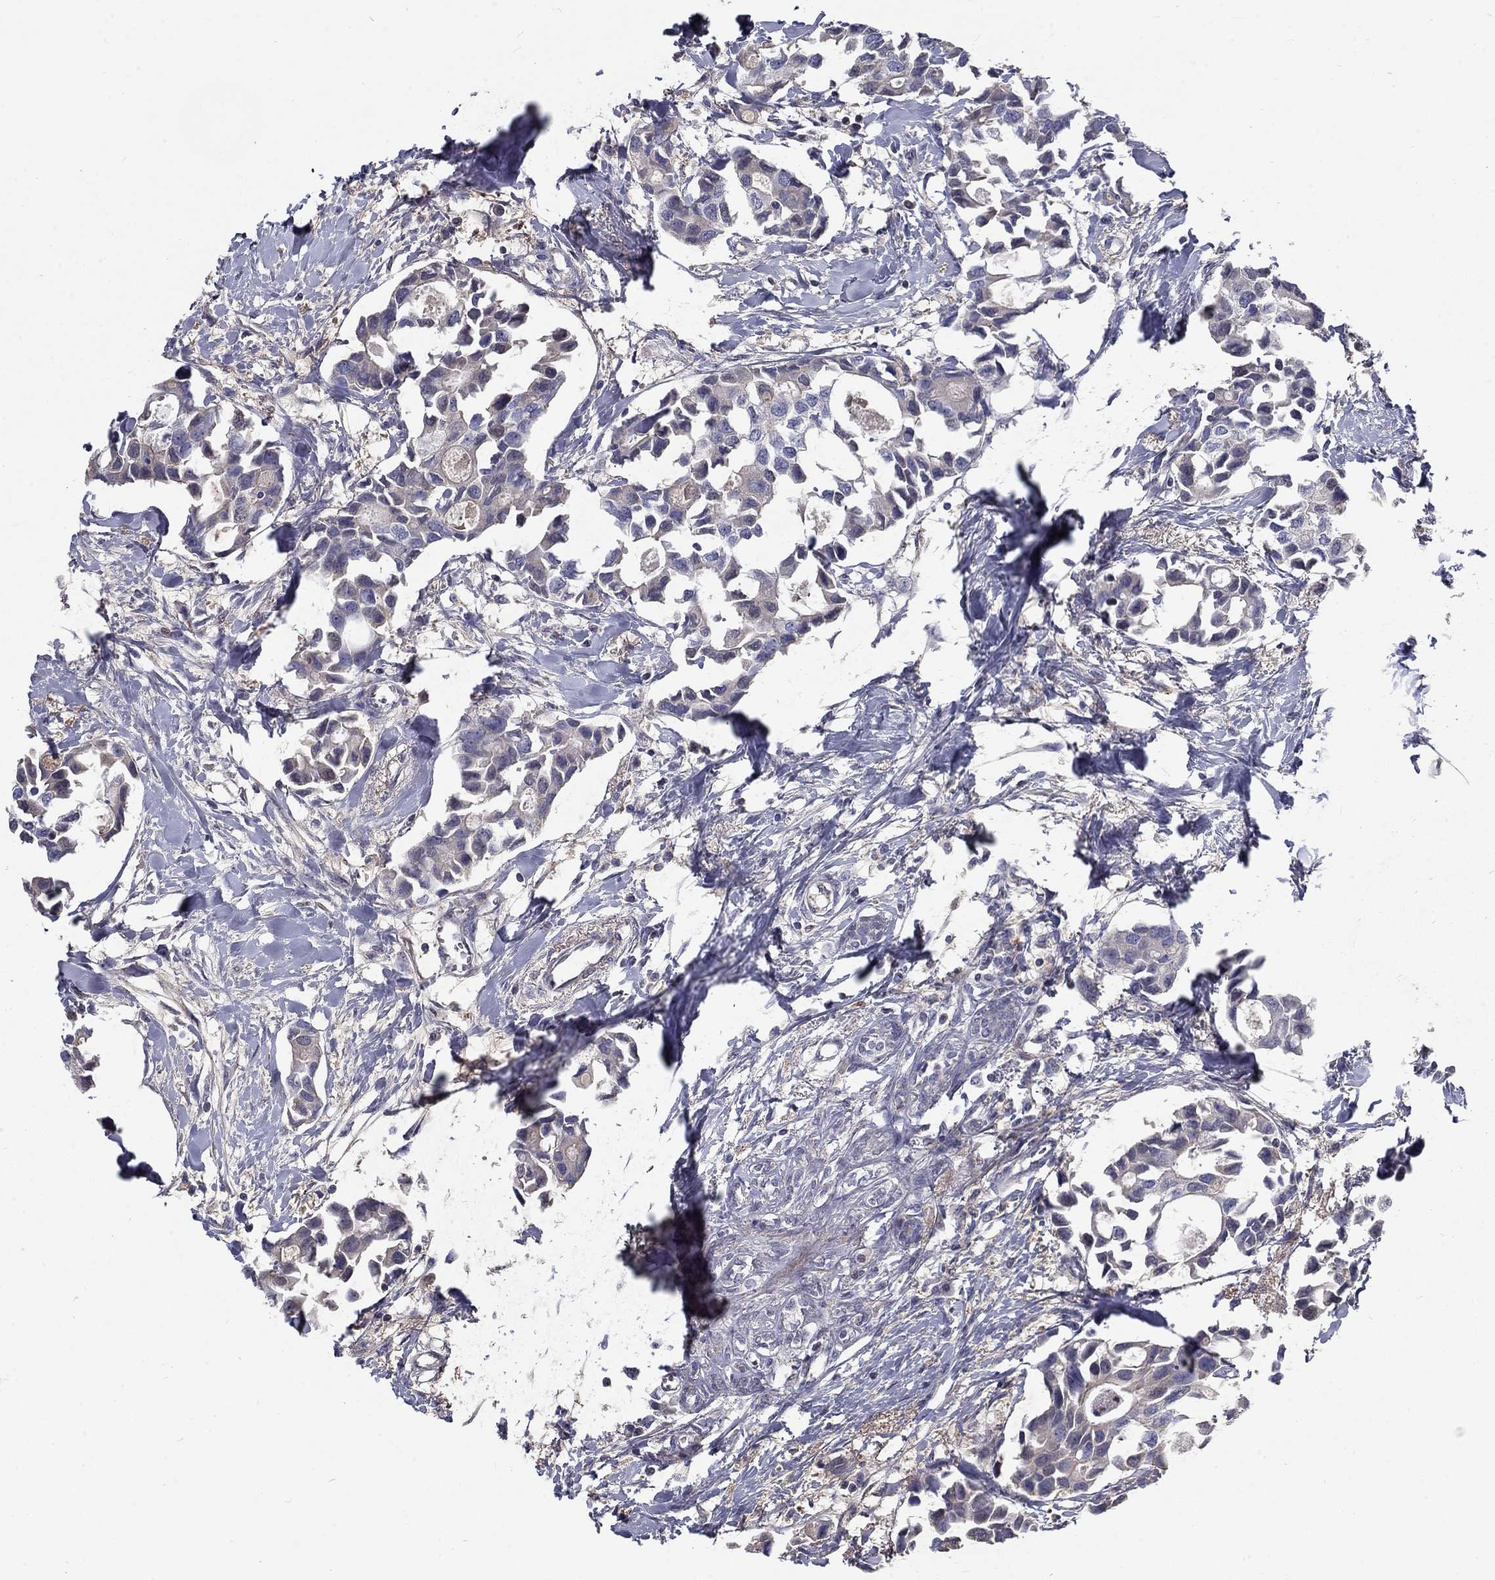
{"staining": {"intensity": "negative", "quantity": "none", "location": "none"}, "tissue": "breast cancer", "cell_type": "Tumor cells", "image_type": "cancer", "snomed": [{"axis": "morphology", "description": "Duct carcinoma"}, {"axis": "topography", "description": "Breast"}], "caption": "High magnification brightfield microscopy of infiltrating ductal carcinoma (breast) stained with DAB (3,3'-diaminobenzidine) (brown) and counterstained with hematoxylin (blue): tumor cells show no significant positivity.", "gene": "EPDR1", "patient": {"sex": "female", "age": 83}}